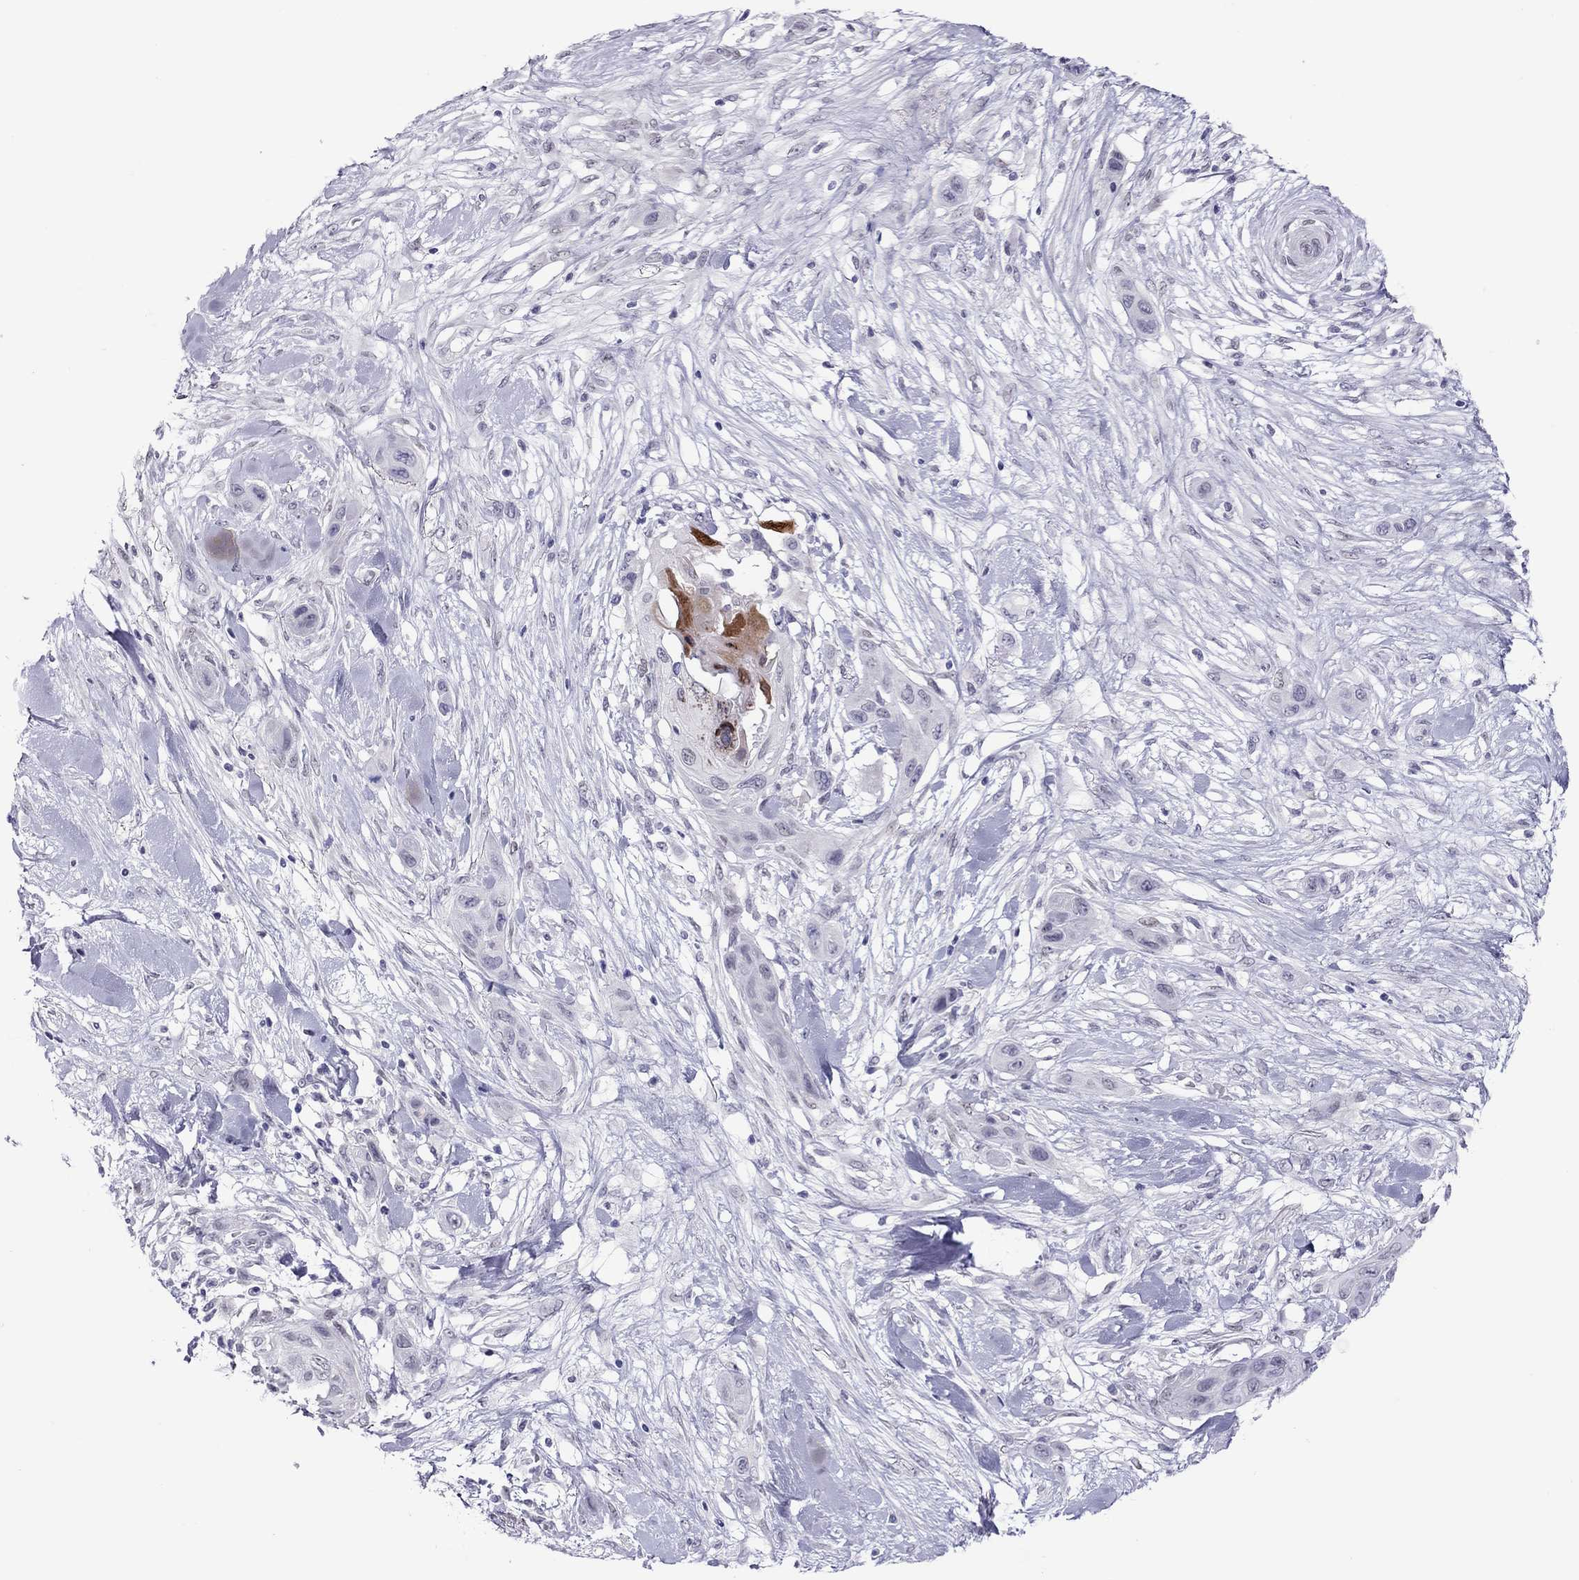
{"staining": {"intensity": "negative", "quantity": "none", "location": "none"}, "tissue": "skin cancer", "cell_type": "Tumor cells", "image_type": "cancer", "snomed": [{"axis": "morphology", "description": "Squamous cell carcinoma, NOS"}, {"axis": "topography", "description": "Skin"}], "caption": "An immunohistochemistry image of skin cancer is shown. There is no staining in tumor cells of skin cancer.", "gene": "CHRNB3", "patient": {"sex": "male", "age": 79}}